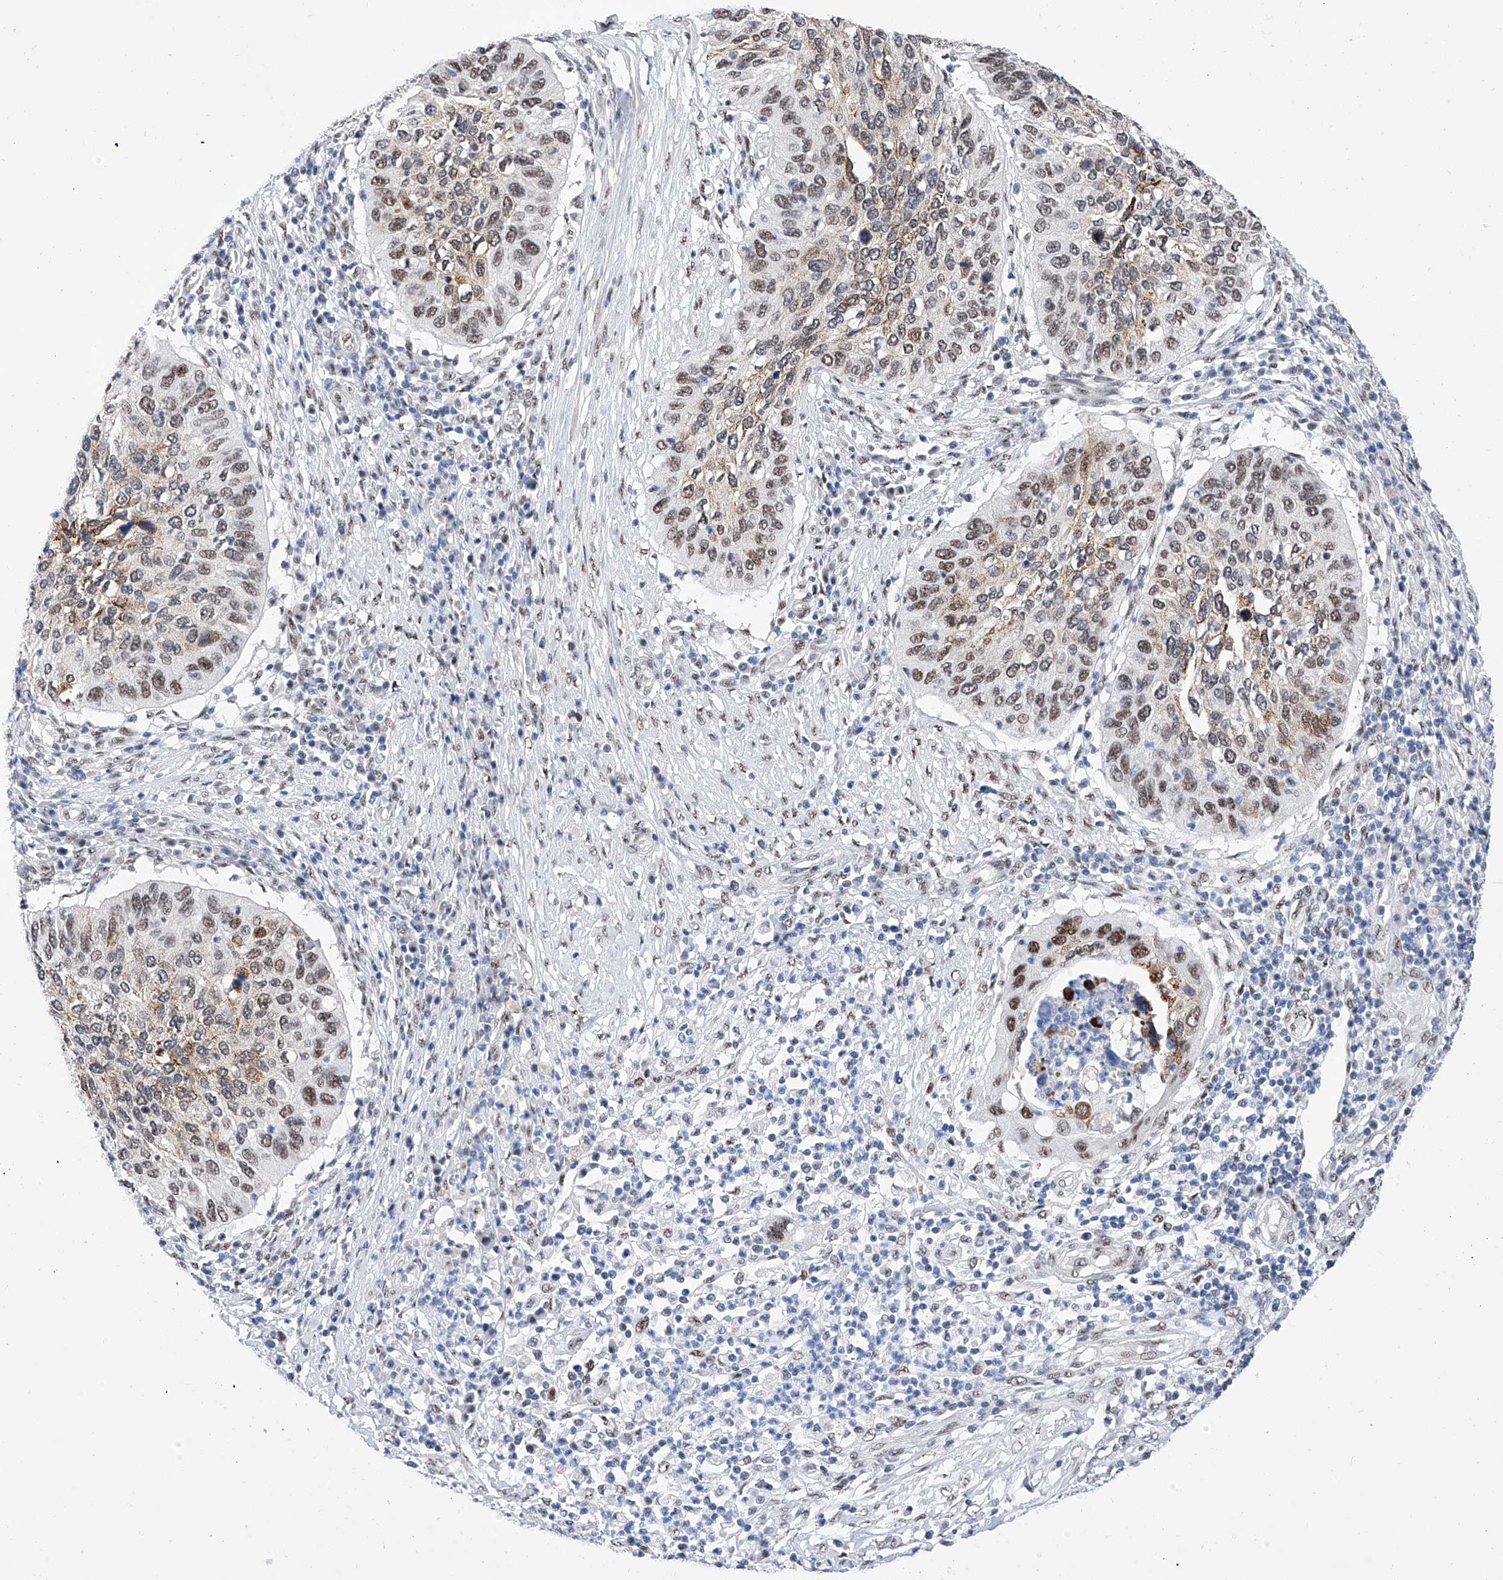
{"staining": {"intensity": "moderate", "quantity": "25%-75%", "location": "cytoplasmic/membranous"}, "tissue": "cervical cancer", "cell_type": "Tumor cells", "image_type": "cancer", "snomed": [{"axis": "morphology", "description": "Squamous cell carcinoma, NOS"}, {"axis": "topography", "description": "Cervix"}], "caption": "Immunohistochemical staining of human squamous cell carcinoma (cervical) shows medium levels of moderate cytoplasmic/membranous positivity in approximately 25%-75% of tumor cells.", "gene": "ATN1", "patient": {"sex": "female", "age": 38}}